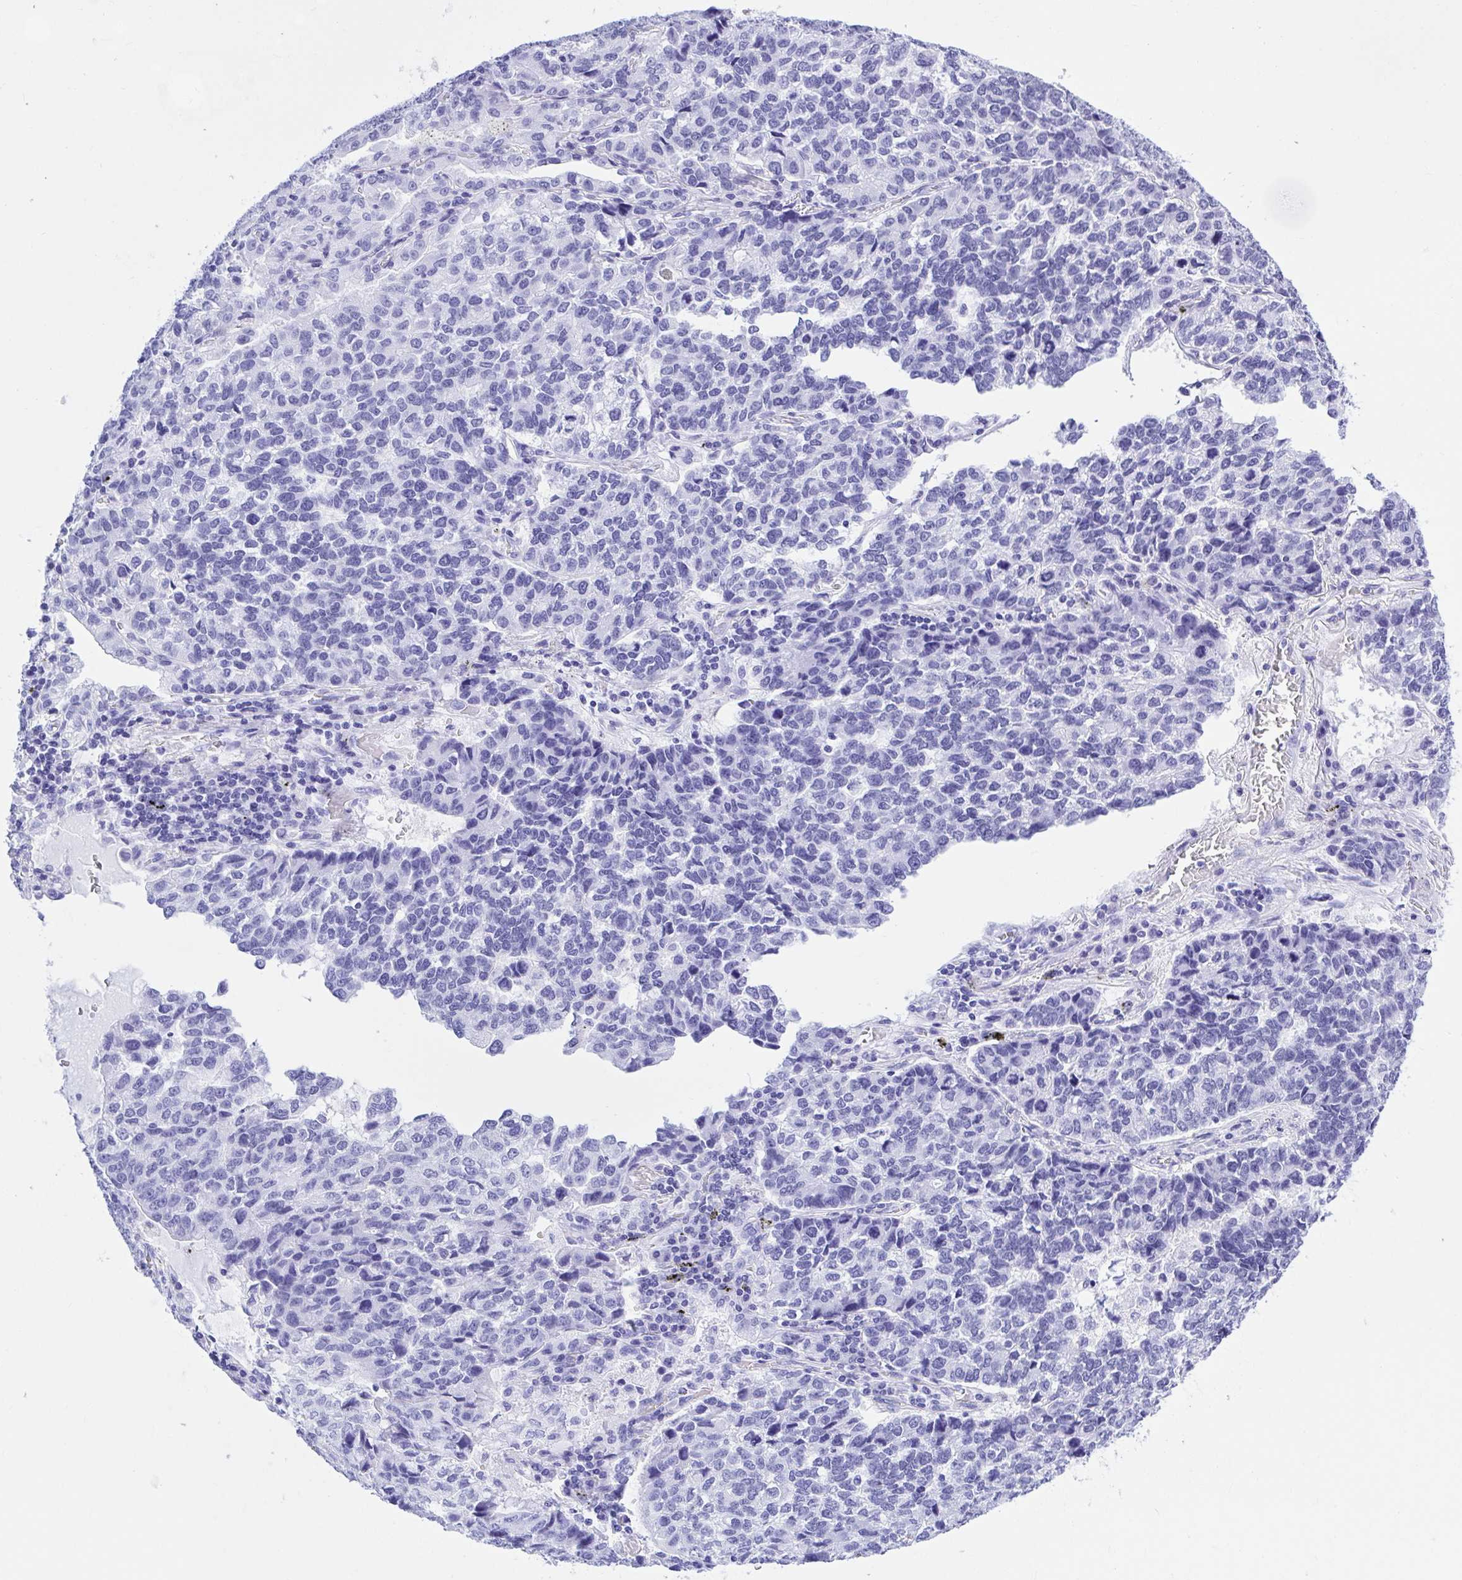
{"staining": {"intensity": "negative", "quantity": "none", "location": "none"}, "tissue": "lung cancer", "cell_type": "Tumor cells", "image_type": "cancer", "snomed": [{"axis": "morphology", "description": "Adenocarcinoma, NOS"}, {"axis": "topography", "description": "Lymph node"}, {"axis": "topography", "description": "Lung"}], "caption": "Human lung adenocarcinoma stained for a protein using immunohistochemistry displays no staining in tumor cells.", "gene": "THOP1", "patient": {"sex": "male", "age": 66}}